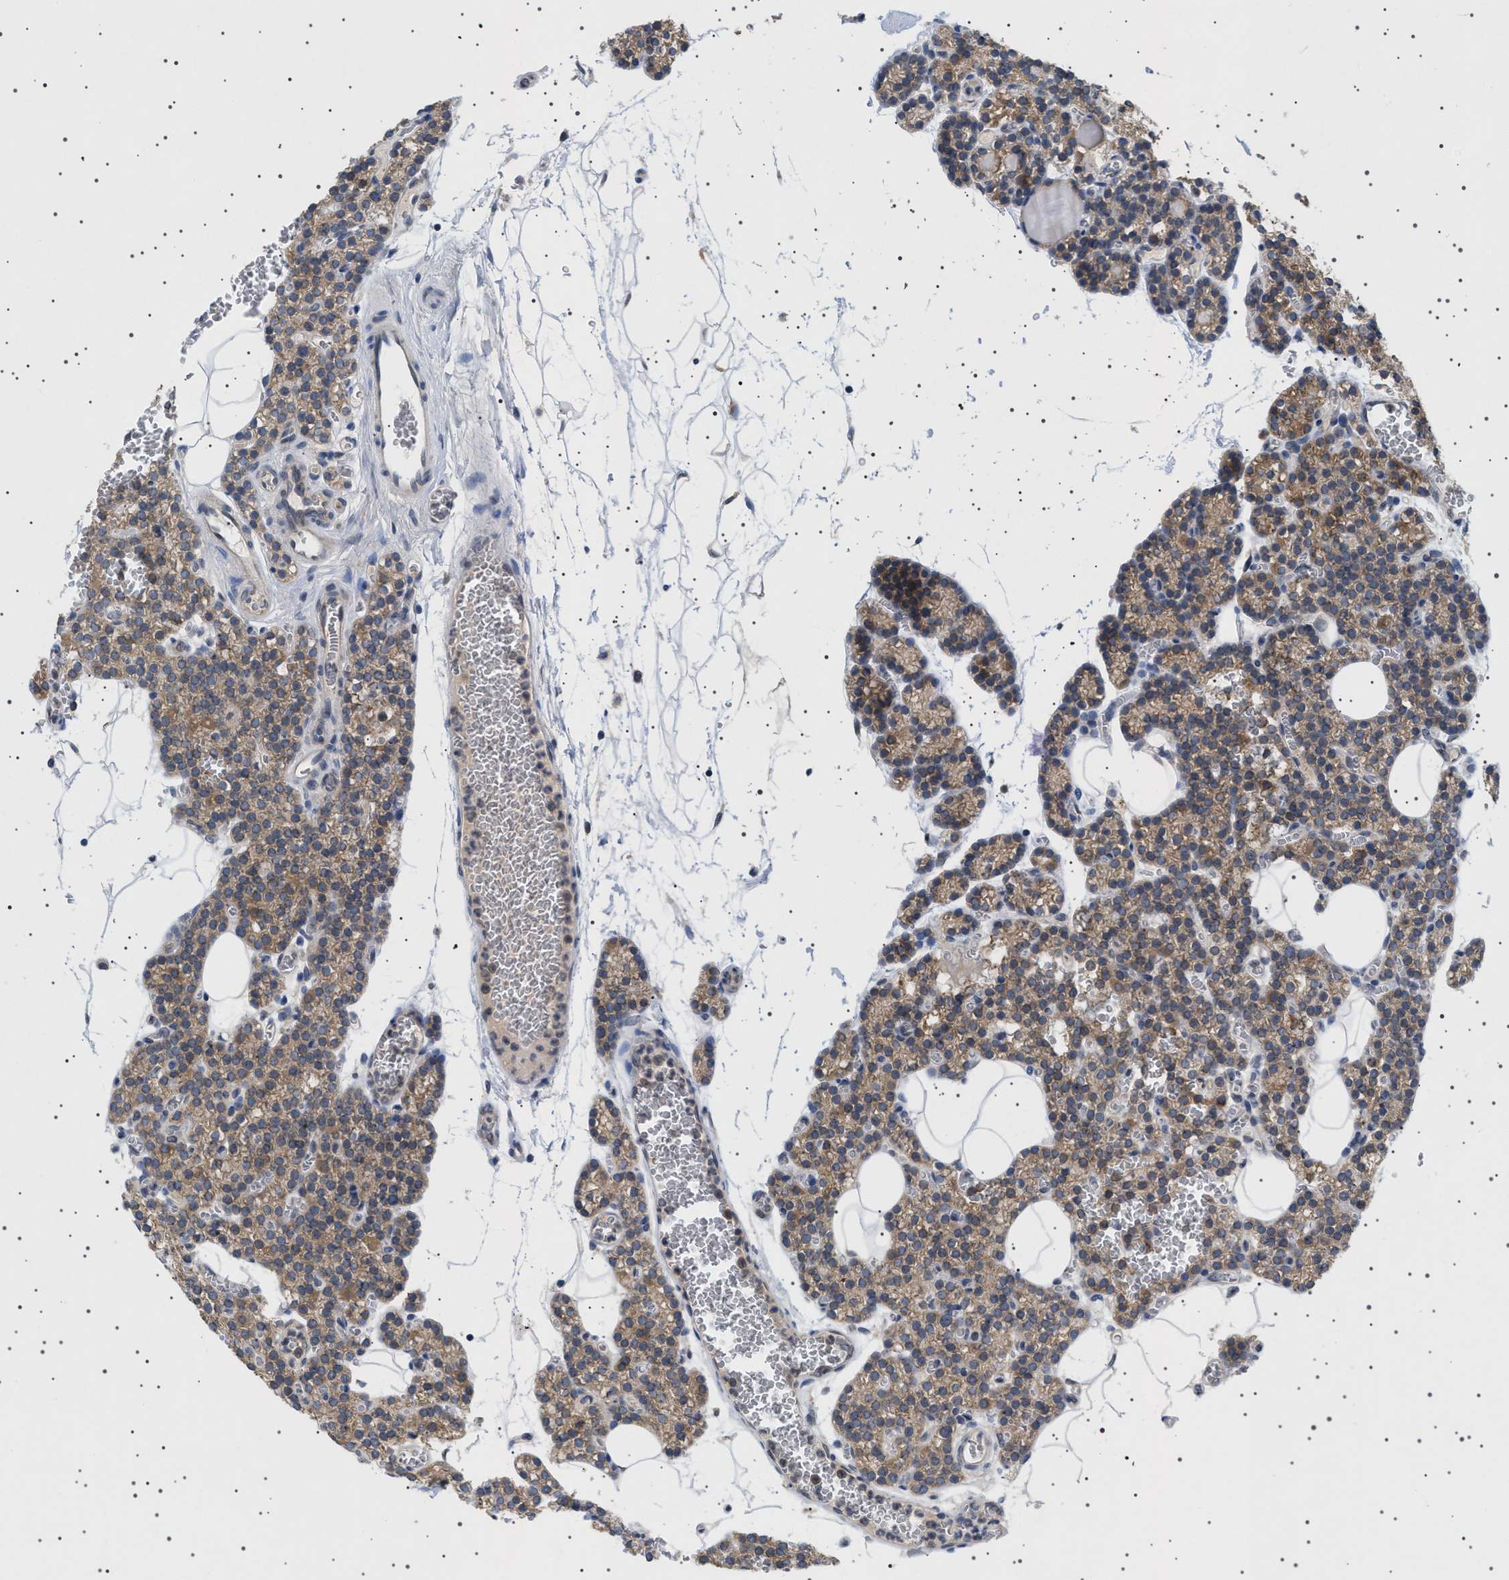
{"staining": {"intensity": "weak", "quantity": ">75%", "location": "cytoplasmic/membranous"}, "tissue": "parathyroid gland", "cell_type": "Glandular cells", "image_type": "normal", "snomed": [{"axis": "morphology", "description": "Normal tissue, NOS"}, {"axis": "morphology", "description": "Adenoma, NOS"}, {"axis": "topography", "description": "Parathyroid gland"}], "caption": "A histopathology image of human parathyroid gland stained for a protein displays weak cytoplasmic/membranous brown staining in glandular cells.", "gene": "NUP93", "patient": {"sex": "female", "age": 58}}